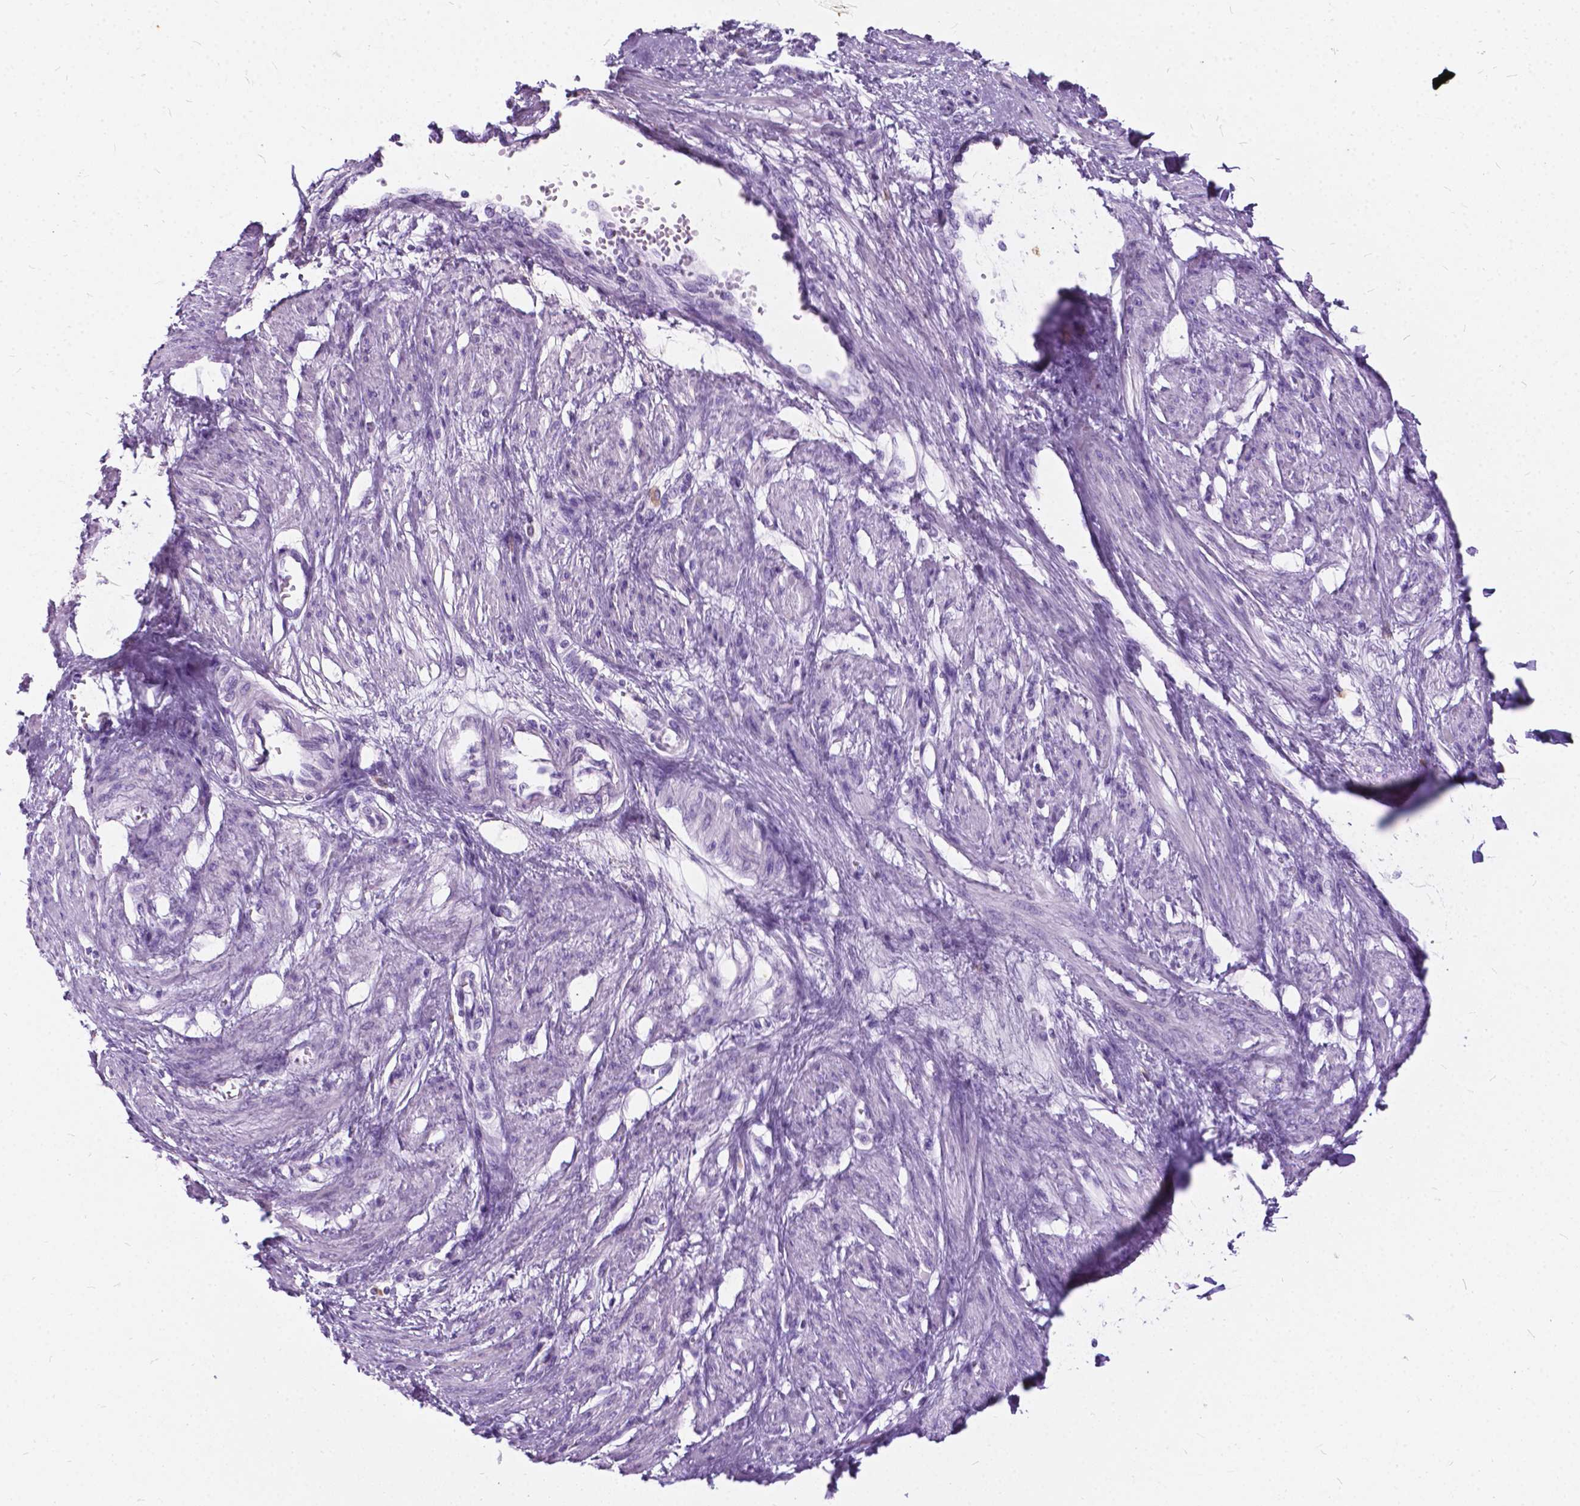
{"staining": {"intensity": "negative", "quantity": "none", "location": "none"}, "tissue": "smooth muscle", "cell_type": "Smooth muscle cells", "image_type": "normal", "snomed": [{"axis": "morphology", "description": "Normal tissue, NOS"}, {"axis": "topography", "description": "Smooth muscle"}, {"axis": "topography", "description": "Uterus"}], "caption": "Image shows no significant protein expression in smooth muscle cells of normal smooth muscle. The staining is performed using DAB brown chromogen with nuclei counter-stained in using hematoxylin.", "gene": "BSND", "patient": {"sex": "female", "age": 39}}